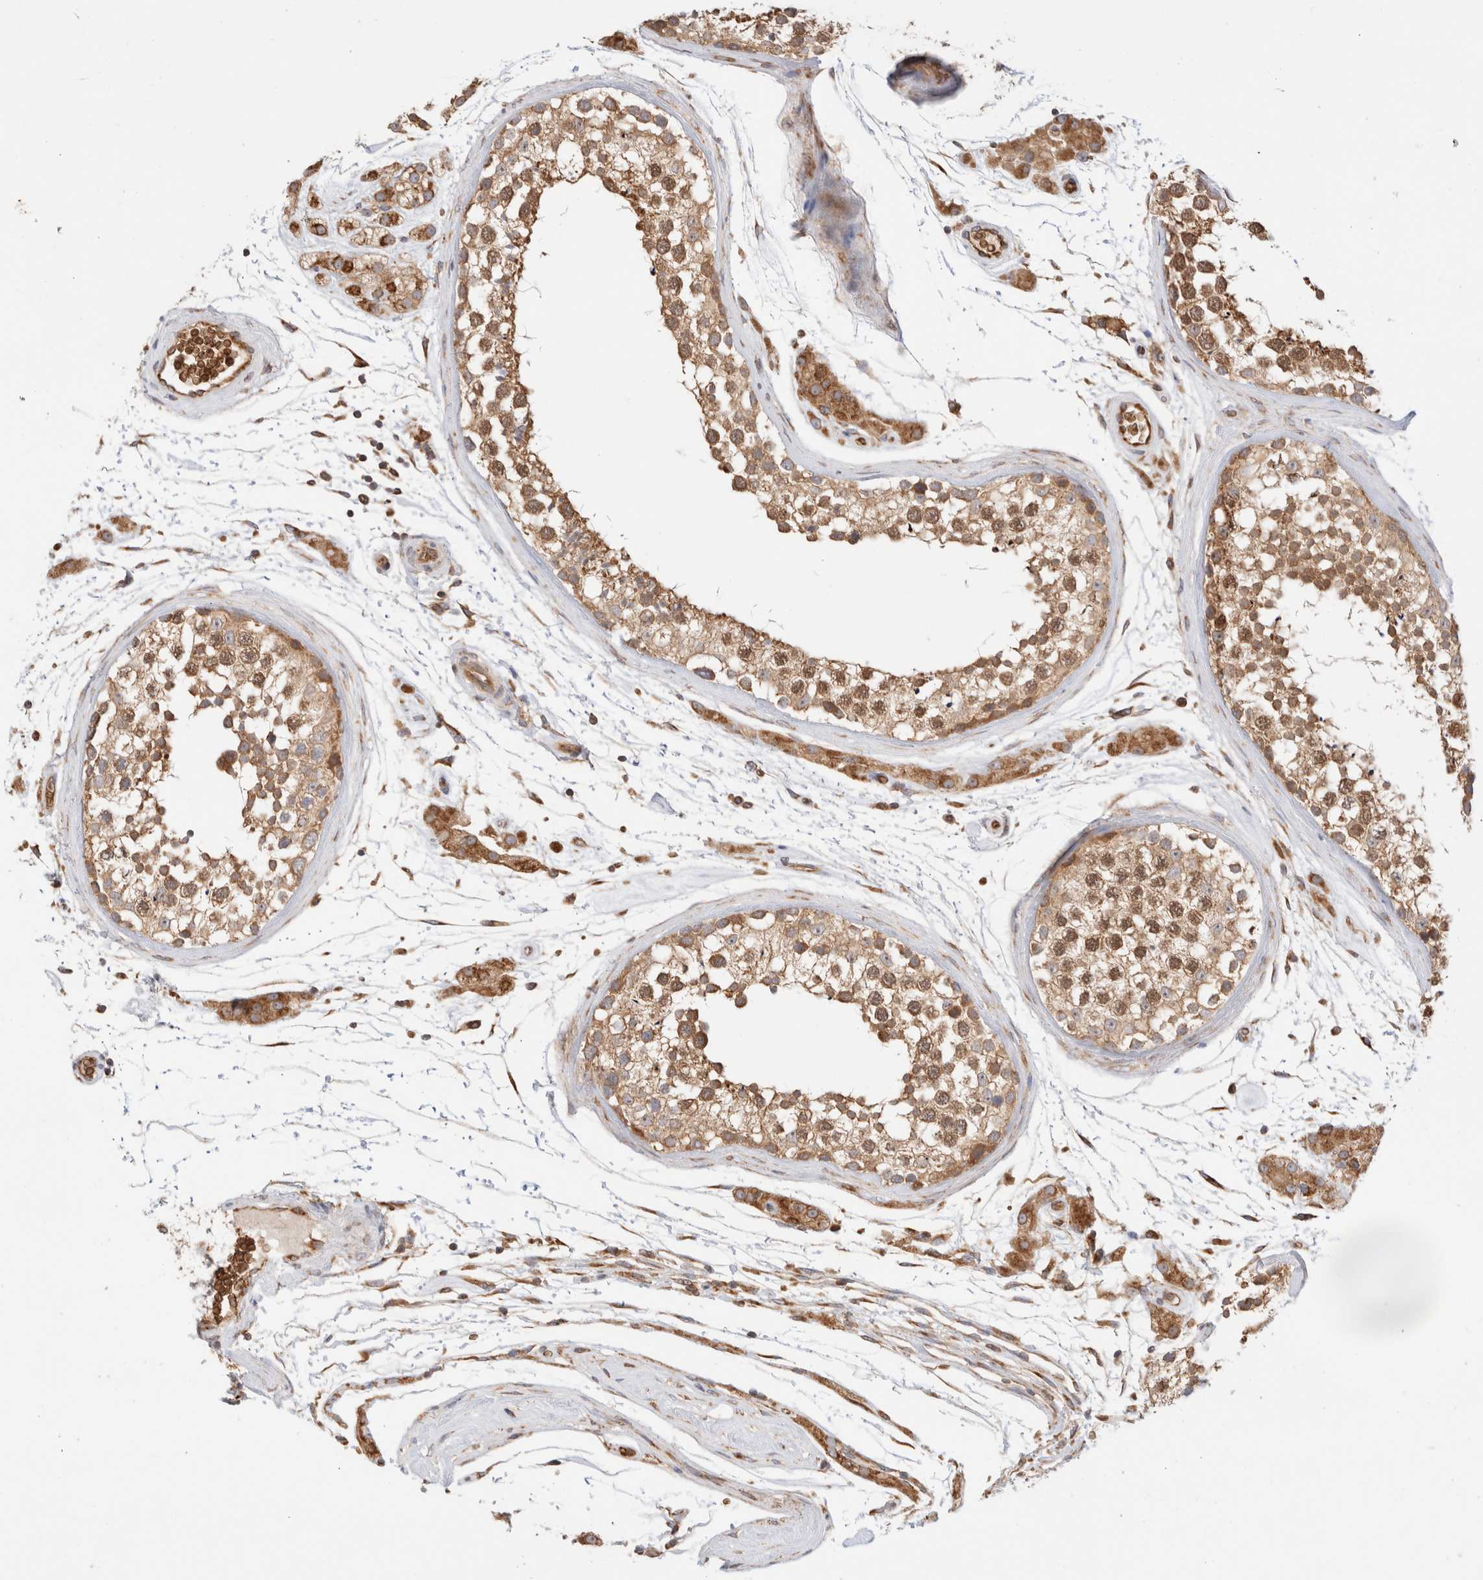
{"staining": {"intensity": "moderate", "quantity": ">75%", "location": "cytoplasmic/membranous"}, "tissue": "testis", "cell_type": "Cells in seminiferous ducts", "image_type": "normal", "snomed": [{"axis": "morphology", "description": "Normal tissue, NOS"}, {"axis": "topography", "description": "Testis"}], "caption": "Benign testis displays moderate cytoplasmic/membranous expression in approximately >75% of cells in seminiferous ducts.", "gene": "UTS2B", "patient": {"sex": "male", "age": 46}}